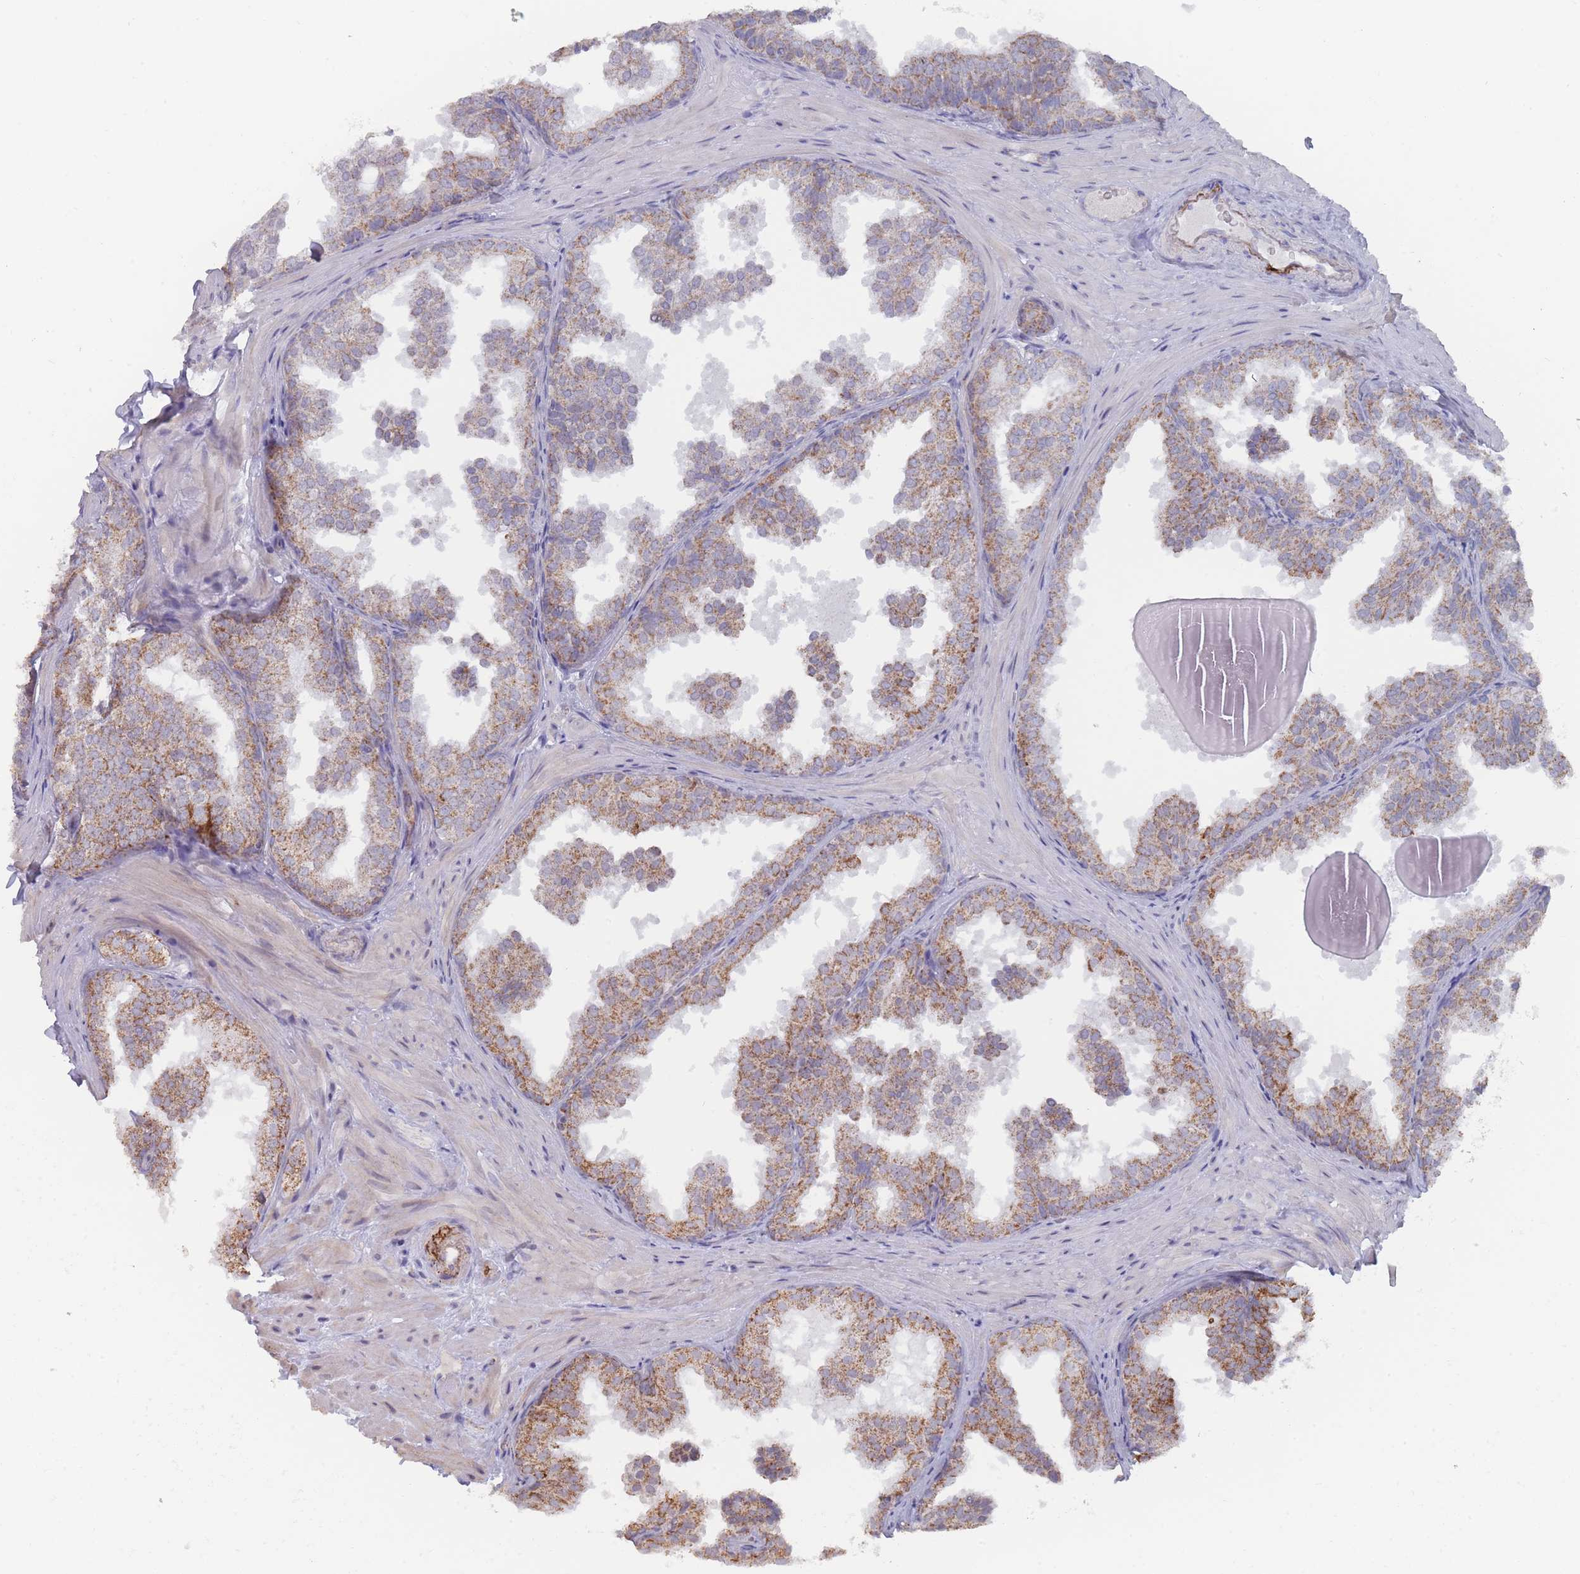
{"staining": {"intensity": "strong", "quantity": ">75%", "location": "cytoplasmic/membranous"}, "tissue": "prostate", "cell_type": "Glandular cells", "image_type": "normal", "snomed": [{"axis": "morphology", "description": "Normal tissue, NOS"}, {"axis": "topography", "description": "Prostate"}], "caption": "Immunohistochemistry (IHC) histopathology image of unremarkable prostate: human prostate stained using immunohistochemistry (IHC) reveals high levels of strong protein expression localized specifically in the cytoplasmic/membranous of glandular cells, appearing as a cytoplasmic/membranous brown color.", "gene": "TRARG1", "patient": {"sex": "male", "age": 37}}